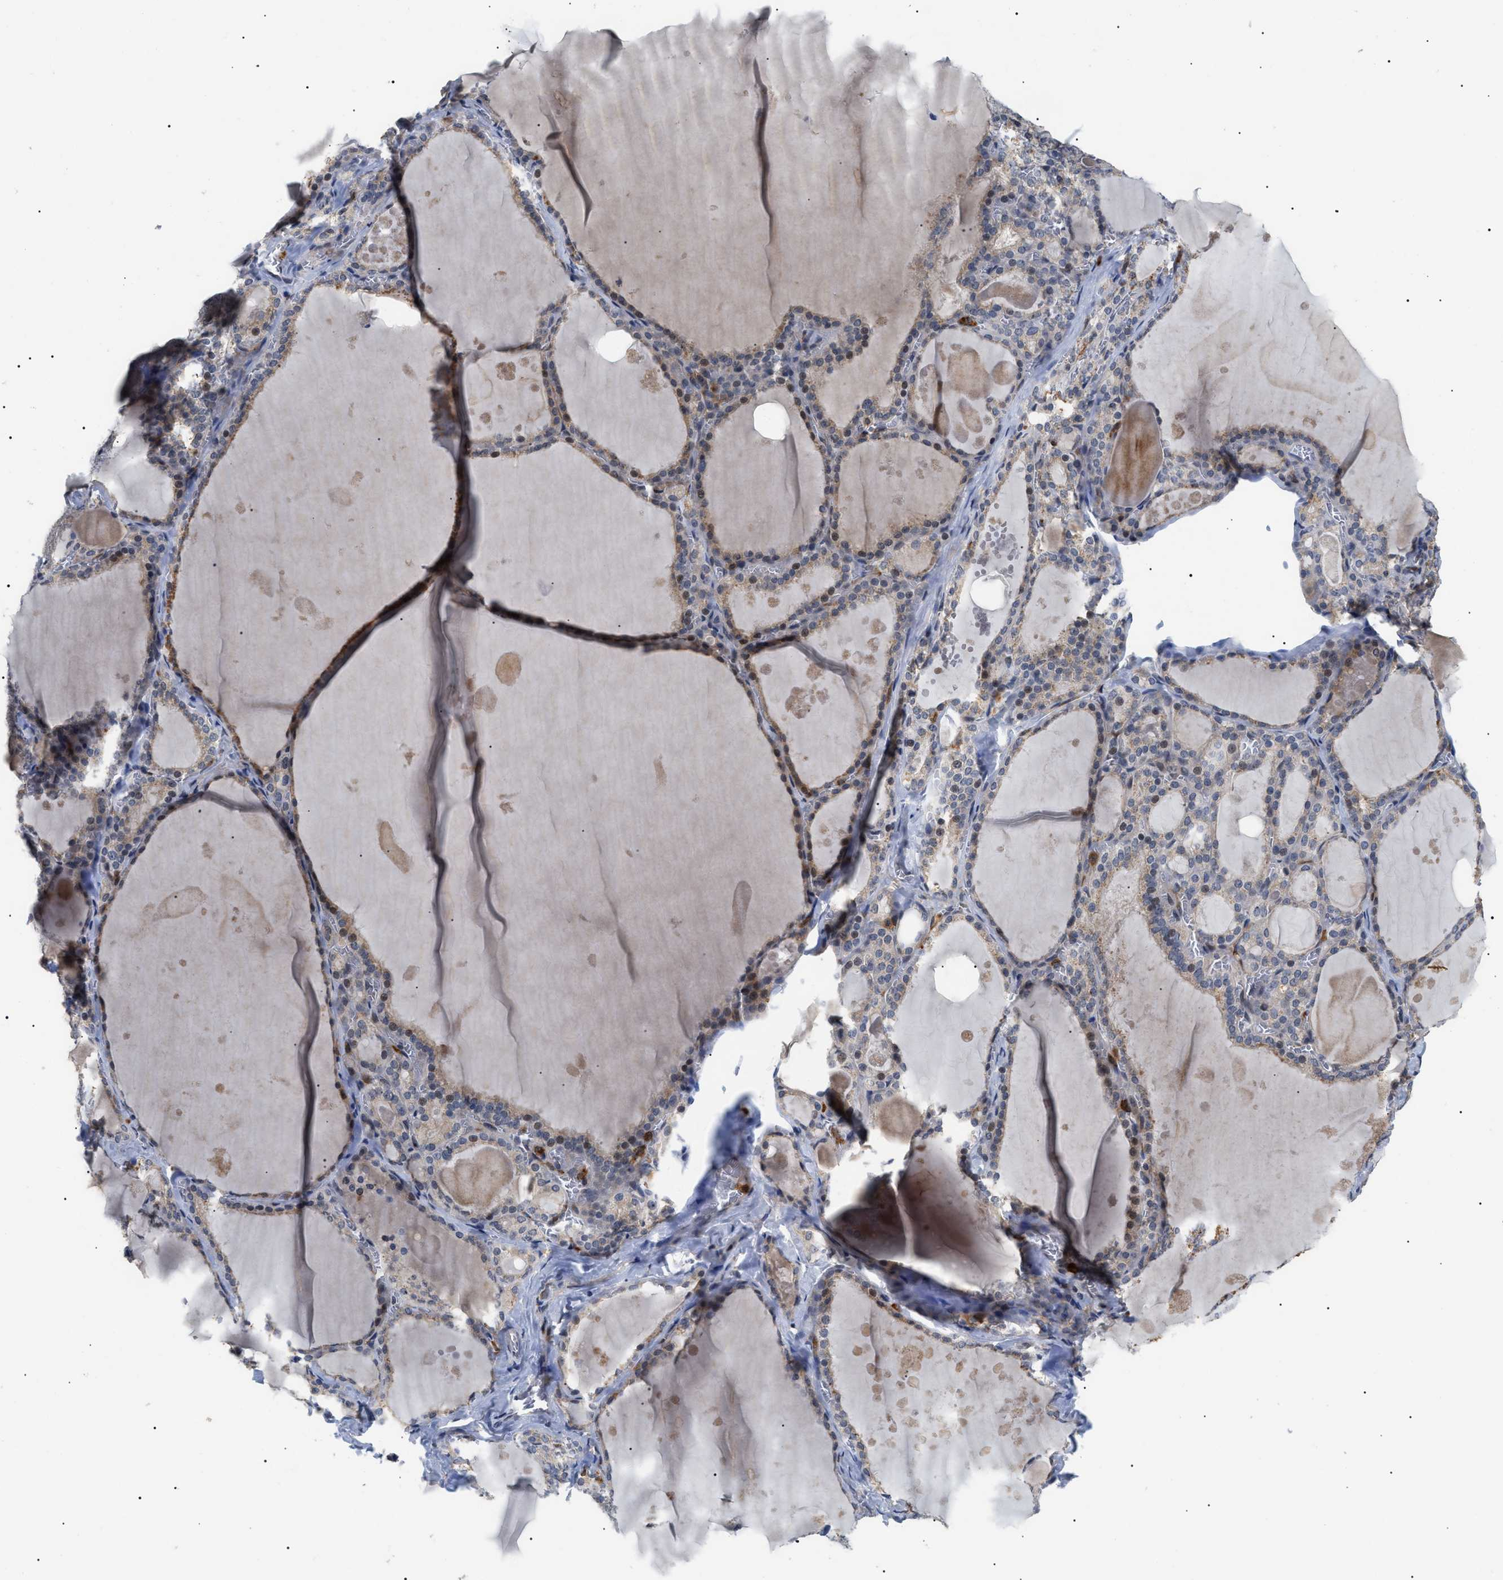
{"staining": {"intensity": "moderate", "quantity": ">75%", "location": "cytoplasmic/membranous"}, "tissue": "thyroid gland", "cell_type": "Glandular cells", "image_type": "normal", "snomed": [{"axis": "morphology", "description": "Normal tissue, NOS"}, {"axis": "topography", "description": "Thyroid gland"}], "caption": "Moderate cytoplasmic/membranous staining is appreciated in approximately >75% of glandular cells in unremarkable thyroid gland.", "gene": "CD300A", "patient": {"sex": "male", "age": 56}}